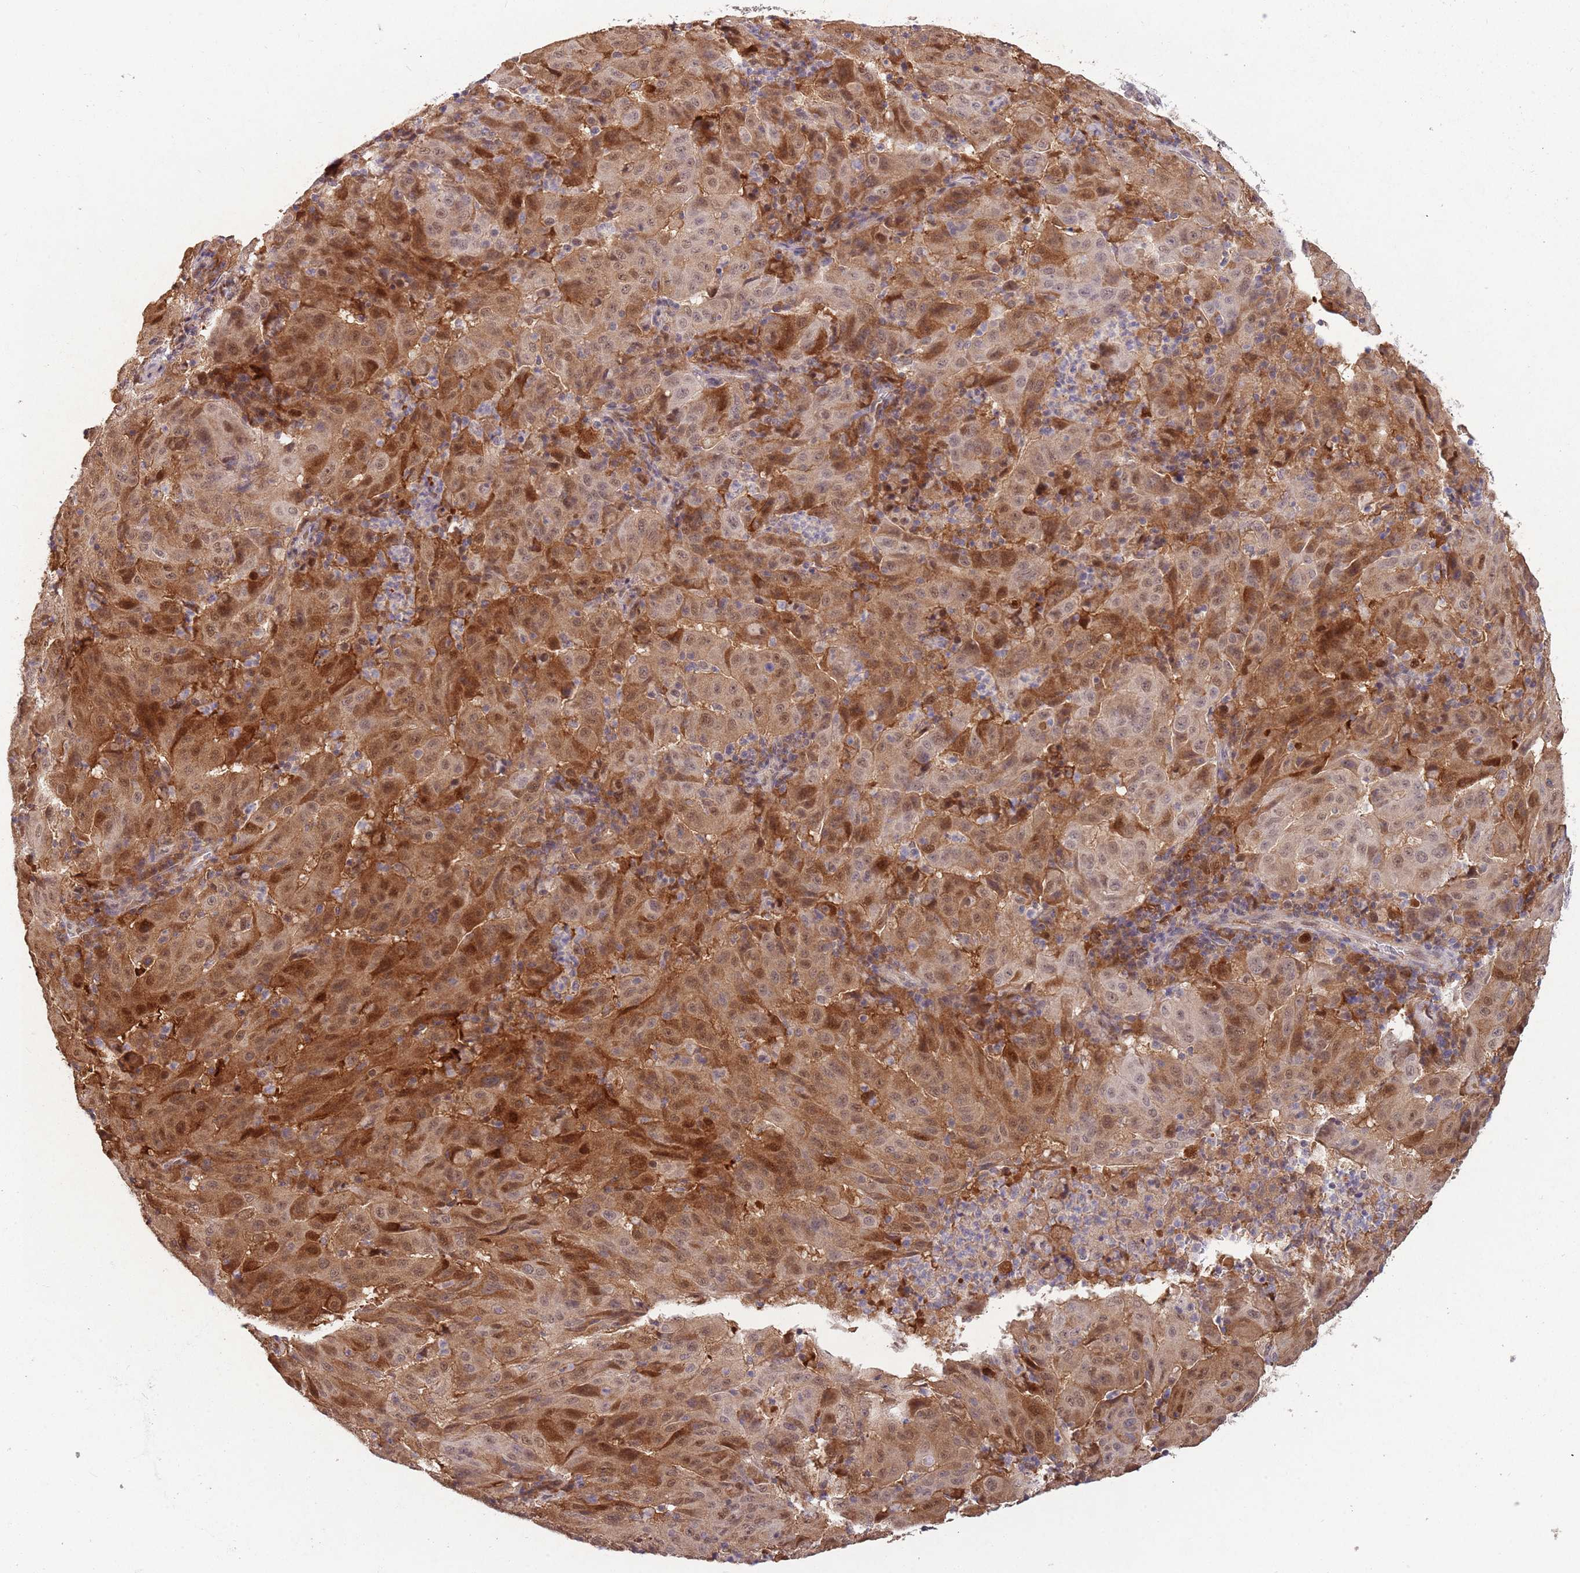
{"staining": {"intensity": "moderate", "quantity": ">75%", "location": "cytoplasmic/membranous,nuclear"}, "tissue": "pancreatic cancer", "cell_type": "Tumor cells", "image_type": "cancer", "snomed": [{"axis": "morphology", "description": "Adenocarcinoma, NOS"}, {"axis": "topography", "description": "Pancreas"}], "caption": "This histopathology image displays adenocarcinoma (pancreatic) stained with immunohistochemistry (IHC) to label a protein in brown. The cytoplasmic/membranous and nuclear of tumor cells show moderate positivity for the protein. Nuclei are counter-stained blue.", "gene": "ZNF639", "patient": {"sex": "male", "age": 63}}